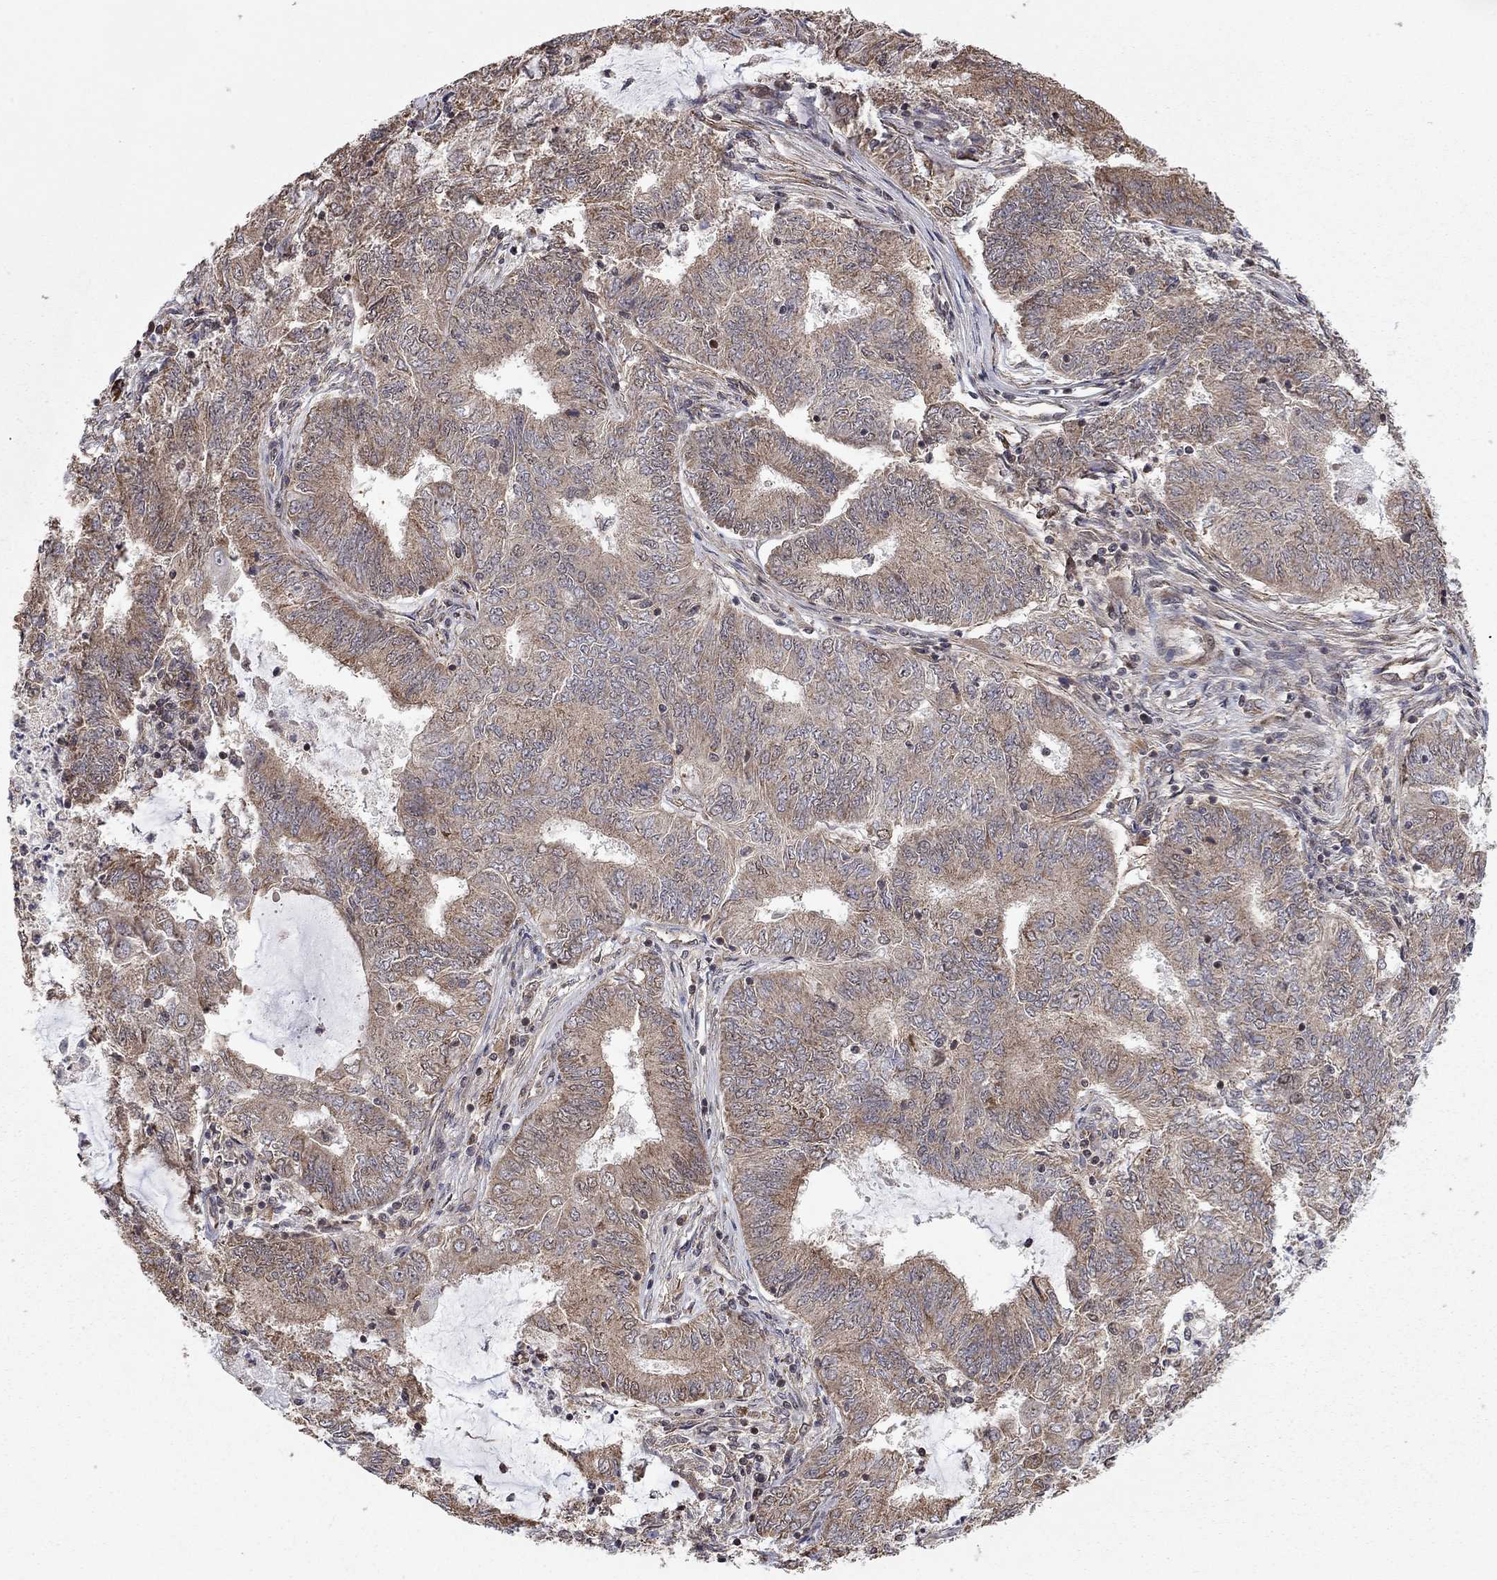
{"staining": {"intensity": "weak", "quantity": "25%-75%", "location": "cytoplasmic/membranous"}, "tissue": "endometrial cancer", "cell_type": "Tumor cells", "image_type": "cancer", "snomed": [{"axis": "morphology", "description": "Adenocarcinoma, NOS"}, {"axis": "topography", "description": "Endometrium"}], "caption": "Endometrial cancer (adenocarcinoma) stained for a protein (brown) exhibits weak cytoplasmic/membranous positive positivity in approximately 25%-75% of tumor cells.", "gene": "TDP1", "patient": {"sex": "female", "age": 62}}